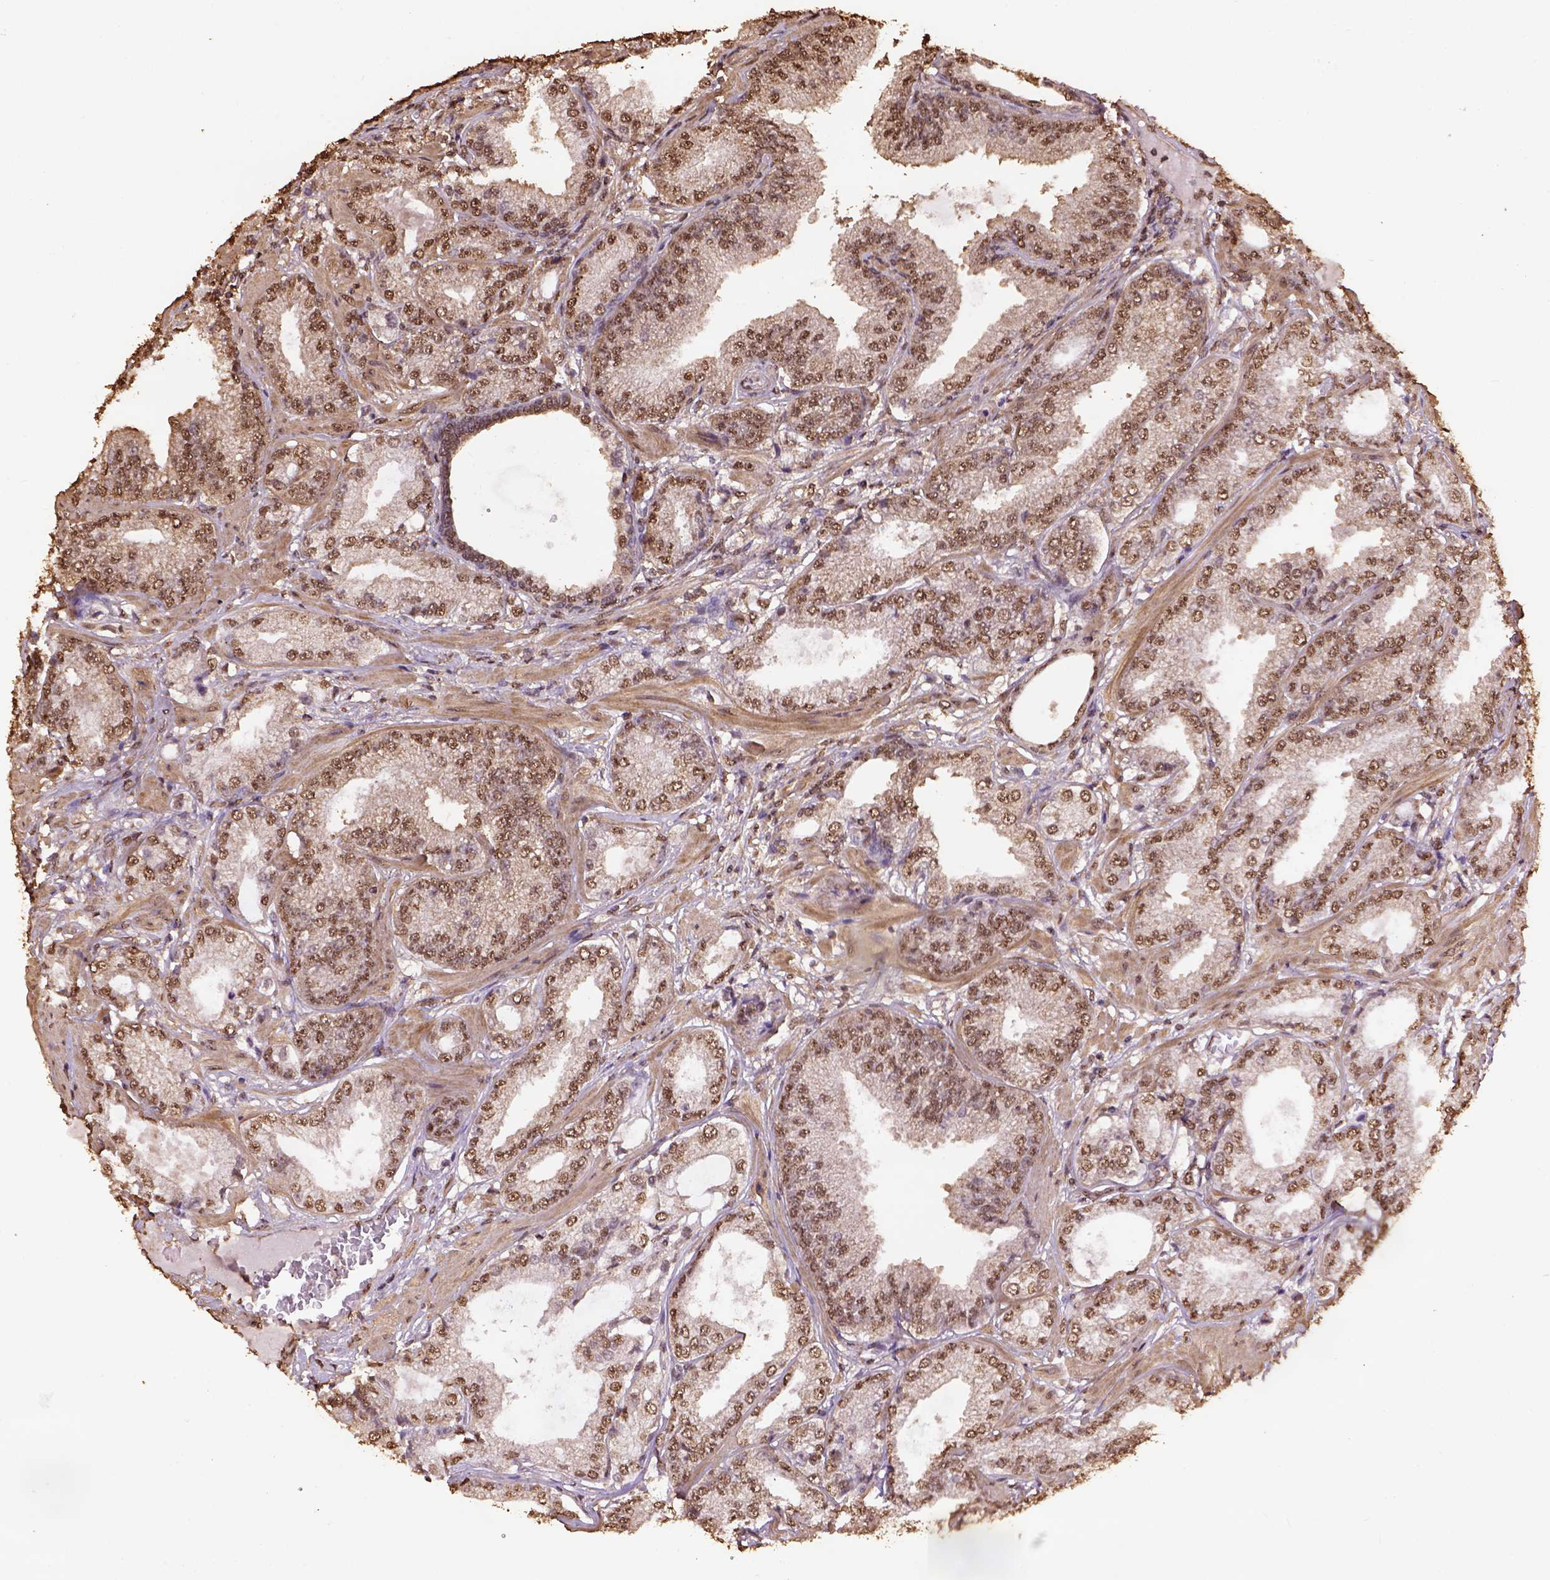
{"staining": {"intensity": "moderate", "quantity": ">75%", "location": "nuclear"}, "tissue": "prostate cancer", "cell_type": "Tumor cells", "image_type": "cancer", "snomed": [{"axis": "morphology", "description": "Adenocarcinoma, NOS"}, {"axis": "topography", "description": "Prostate"}], "caption": "A micrograph showing moderate nuclear staining in approximately >75% of tumor cells in prostate adenocarcinoma, as visualized by brown immunohistochemical staining.", "gene": "CSTF2T", "patient": {"sex": "male", "age": 64}}